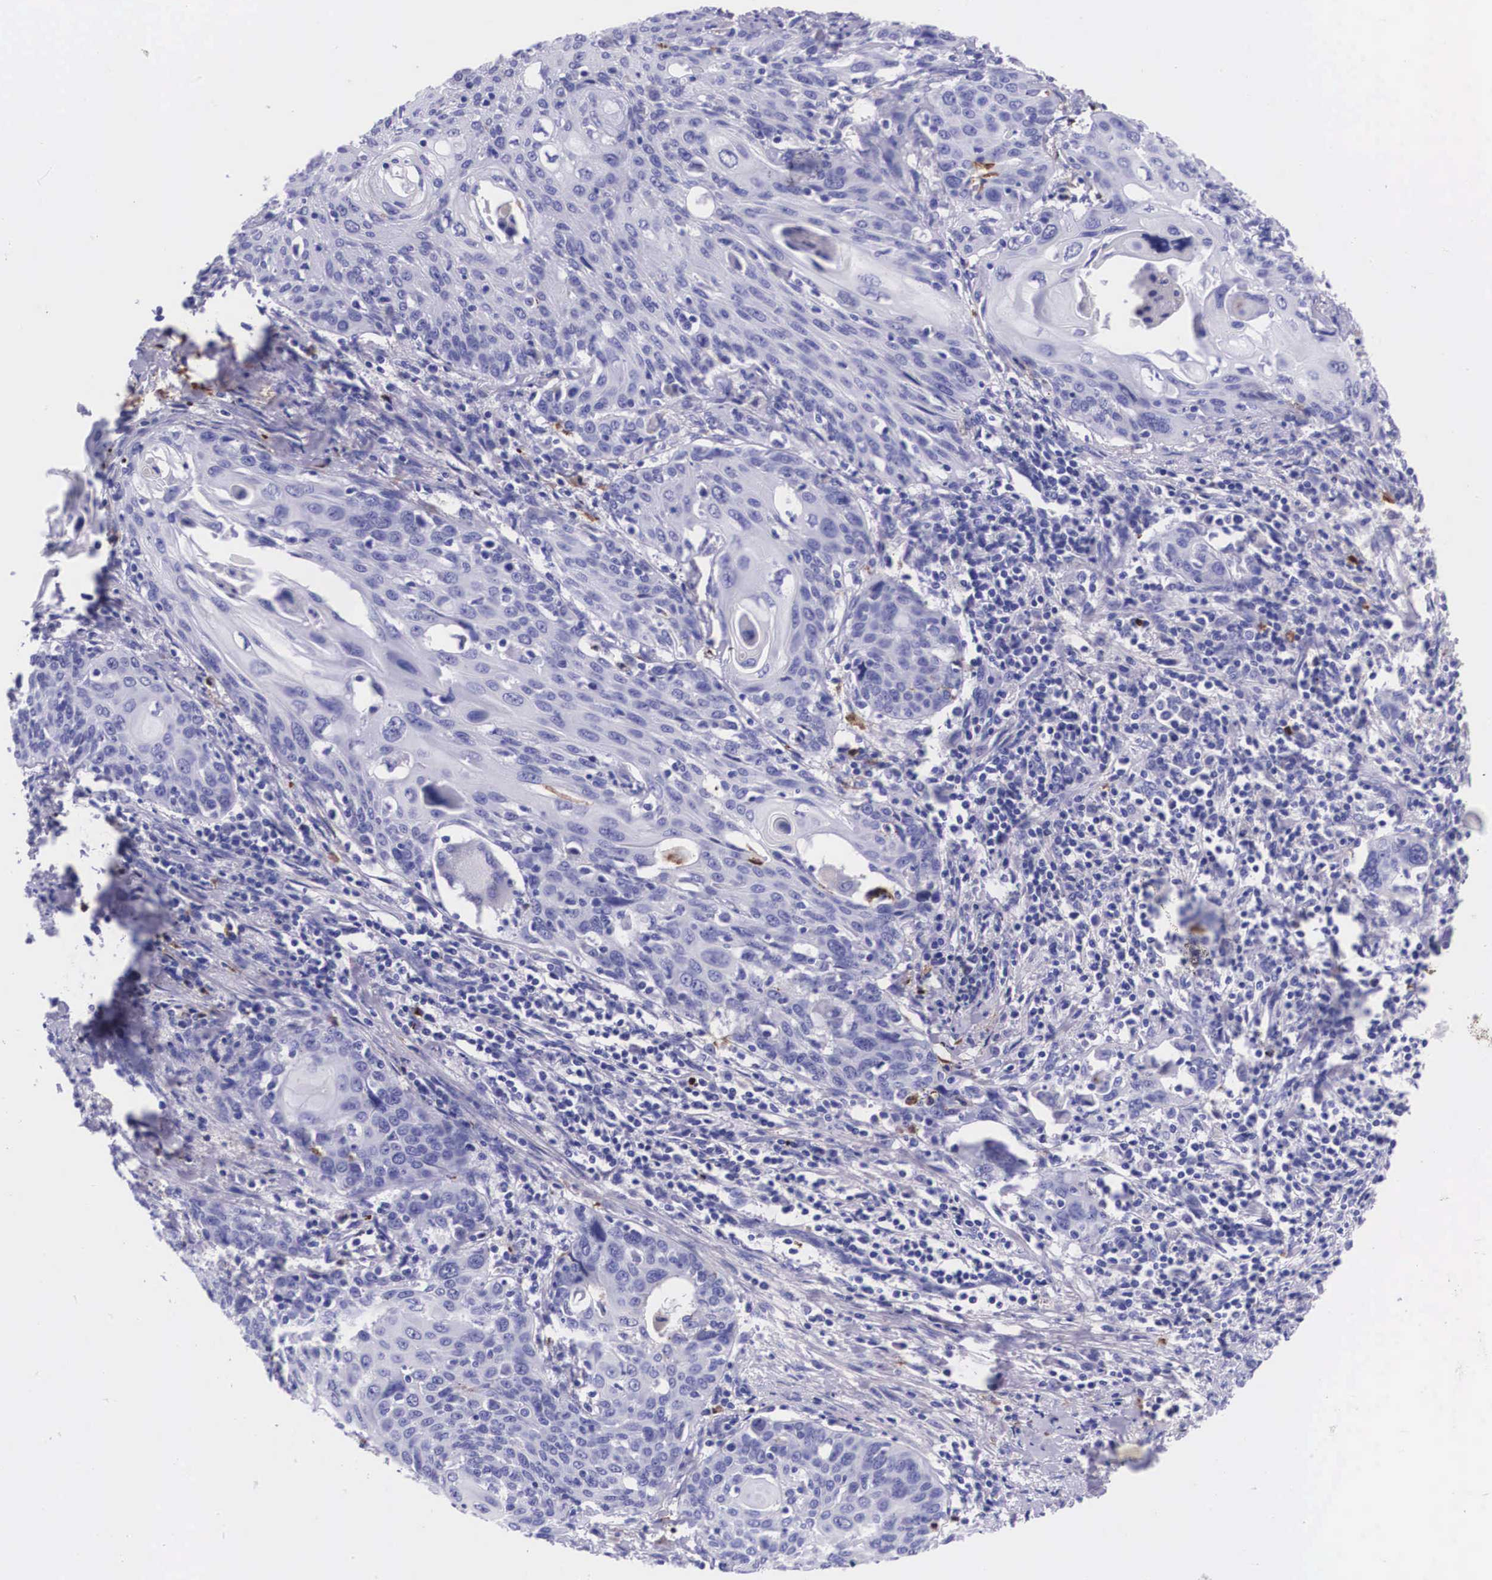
{"staining": {"intensity": "negative", "quantity": "none", "location": "none"}, "tissue": "cervical cancer", "cell_type": "Tumor cells", "image_type": "cancer", "snomed": [{"axis": "morphology", "description": "Squamous cell carcinoma, NOS"}, {"axis": "topography", "description": "Cervix"}], "caption": "Immunohistochemistry (IHC) of human cervical cancer (squamous cell carcinoma) shows no positivity in tumor cells.", "gene": "PLG", "patient": {"sex": "female", "age": 54}}